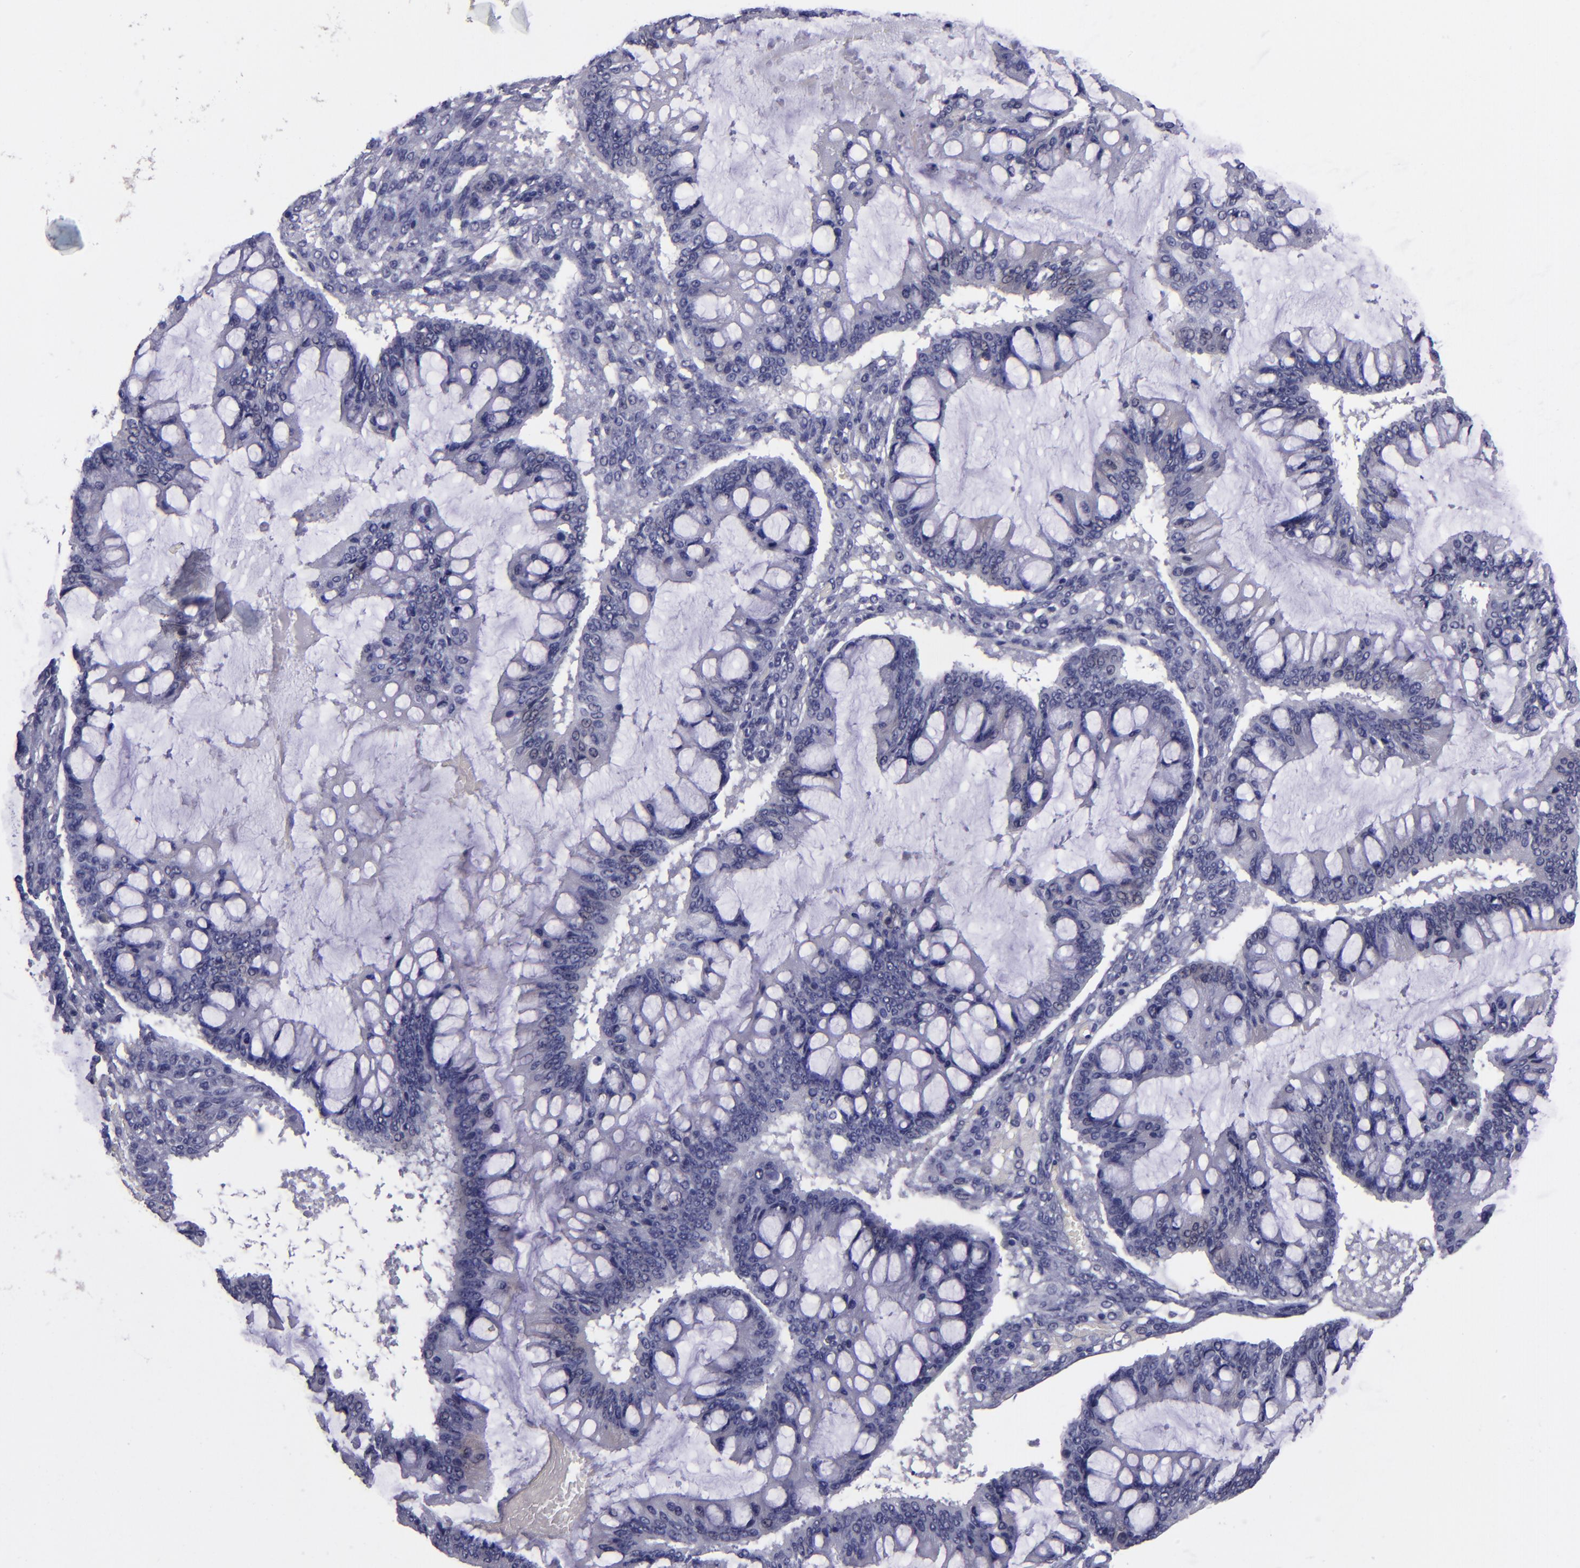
{"staining": {"intensity": "negative", "quantity": "none", "location": "none"}, "tissue": "ovarian cancer", "cell_type": "Tumor cells", "image_type": "cancer", "snomed": [{"axis": "morphology", "description": "Cystadenocarcinoma, mucinous, NOS"}, {"axis": "topography", "description": "Ovary"}], "caption": "Mucinous cystadenocarcinoma (ovarian) stained for a protein using immunohistochemistry (IHC) shows no positivity tumor cells.", "gene": "CEBPE", "patient": {"sex": "female", "age": 73}}